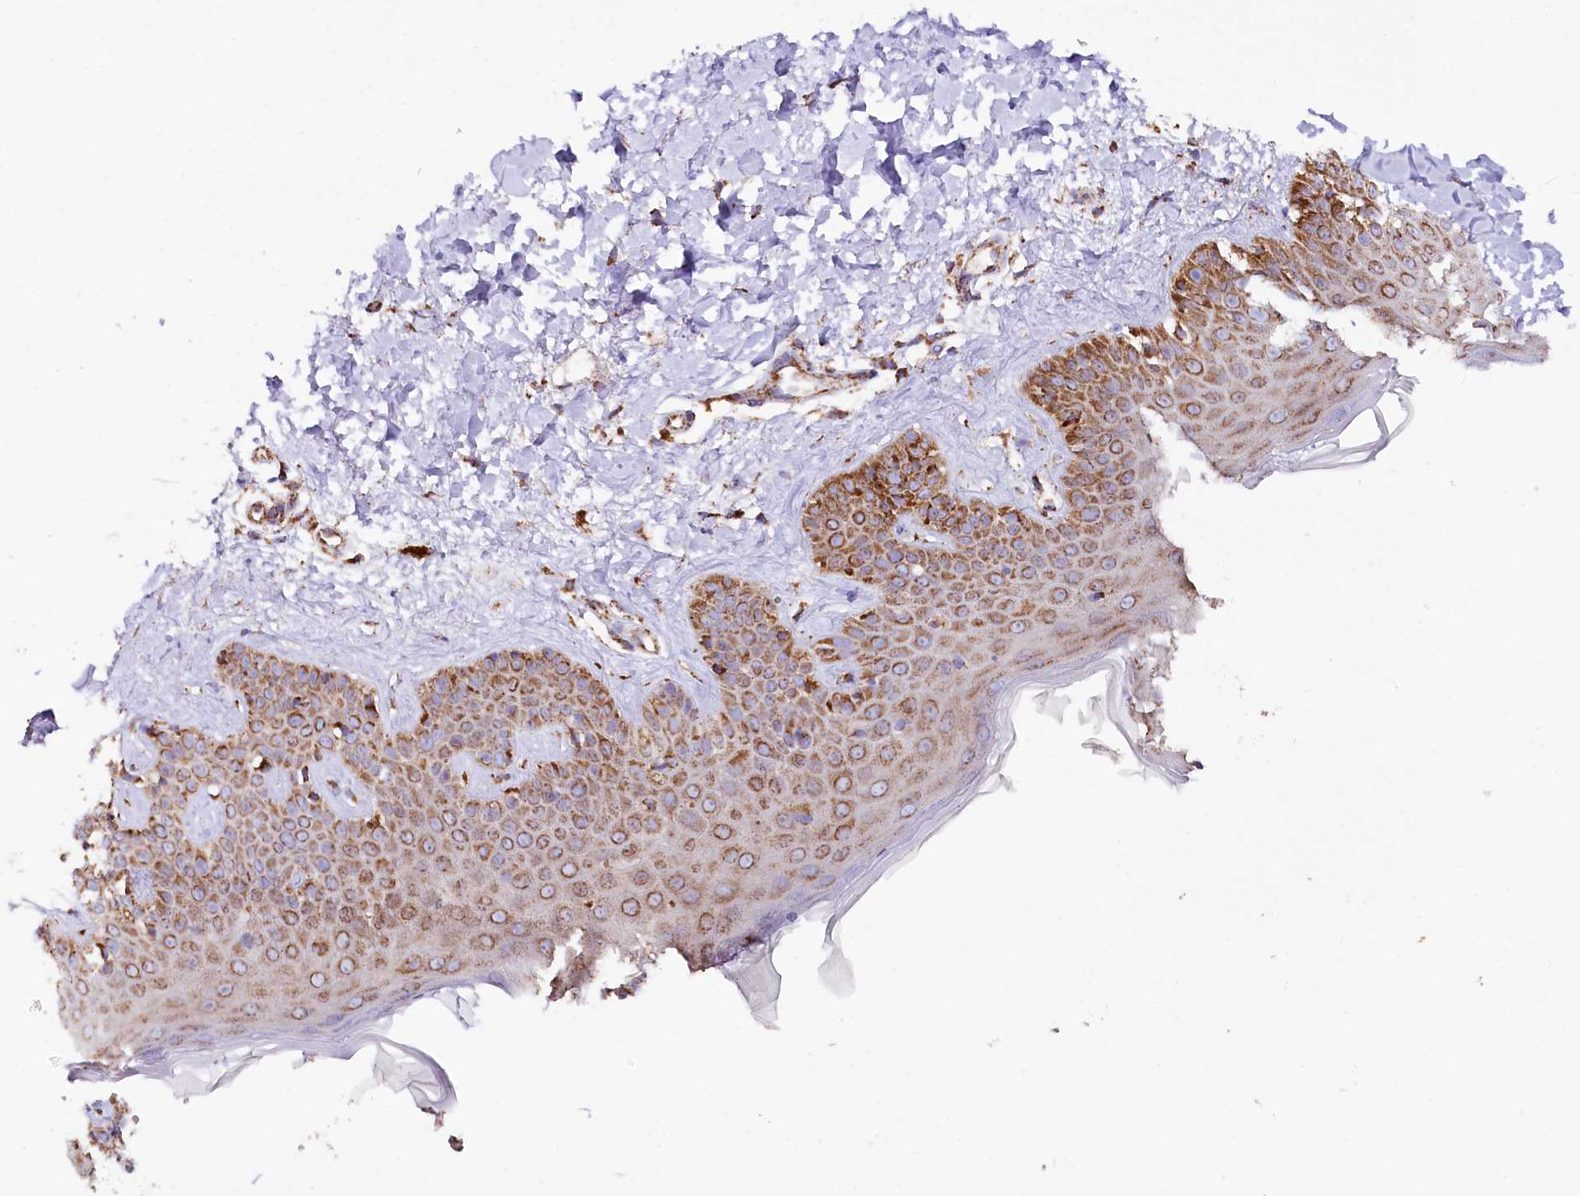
{"staining": {"intensity": "strong", "quantity": ">75%", "location": "cytoplasmic/membranous"}, "tissue": "skin", "cell_type": "Fibroblasts", "image_type": "normal", "snomed": [{"axis": "morphology", "description": "Normal tissue, NOS"}, {"axis": "topography", "description": "Skin"}], "caption": "DAB immunohistochemical staining of benign human skin exhibits strong cytoplasmic/membranous protein positivity in approximately >75% of fibroblasts.", "gene": "APLP2", "patient": {"sex": "male", "age": 52}}